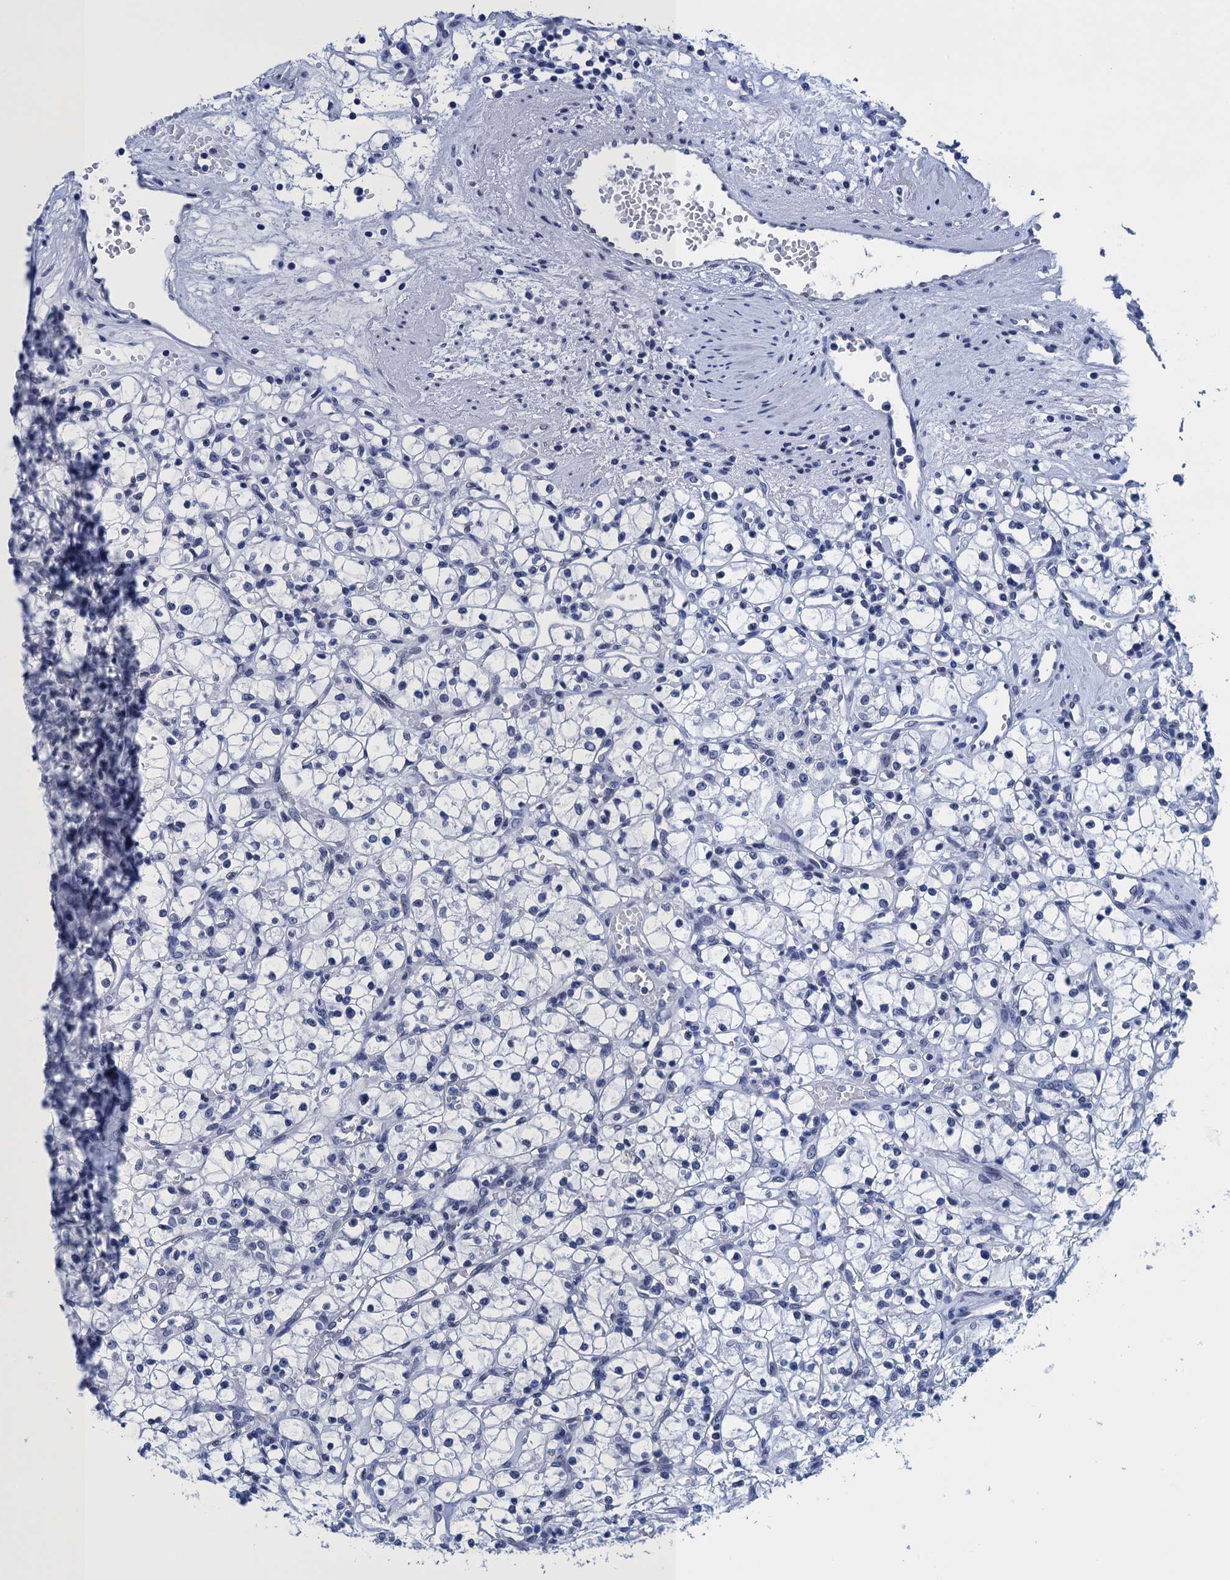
{"staining": {"intensity": "negative", "quantity": "none", "location": "none"}, "tissue": "renal cancer", "cell_type": "Tumor cells", "image_type": "cancer", "snomed": [{"axis": "morphology", "description": "Adenocarcinoma, NOS"}, {"axis": "topography", "description": "Kidney"}], "caption": "The histopathology image displays no significant expression in tumor cells of adenocarcinoma (renal).", "gene": "METTL25", "patient": {"sex": "female", "age": 59}}